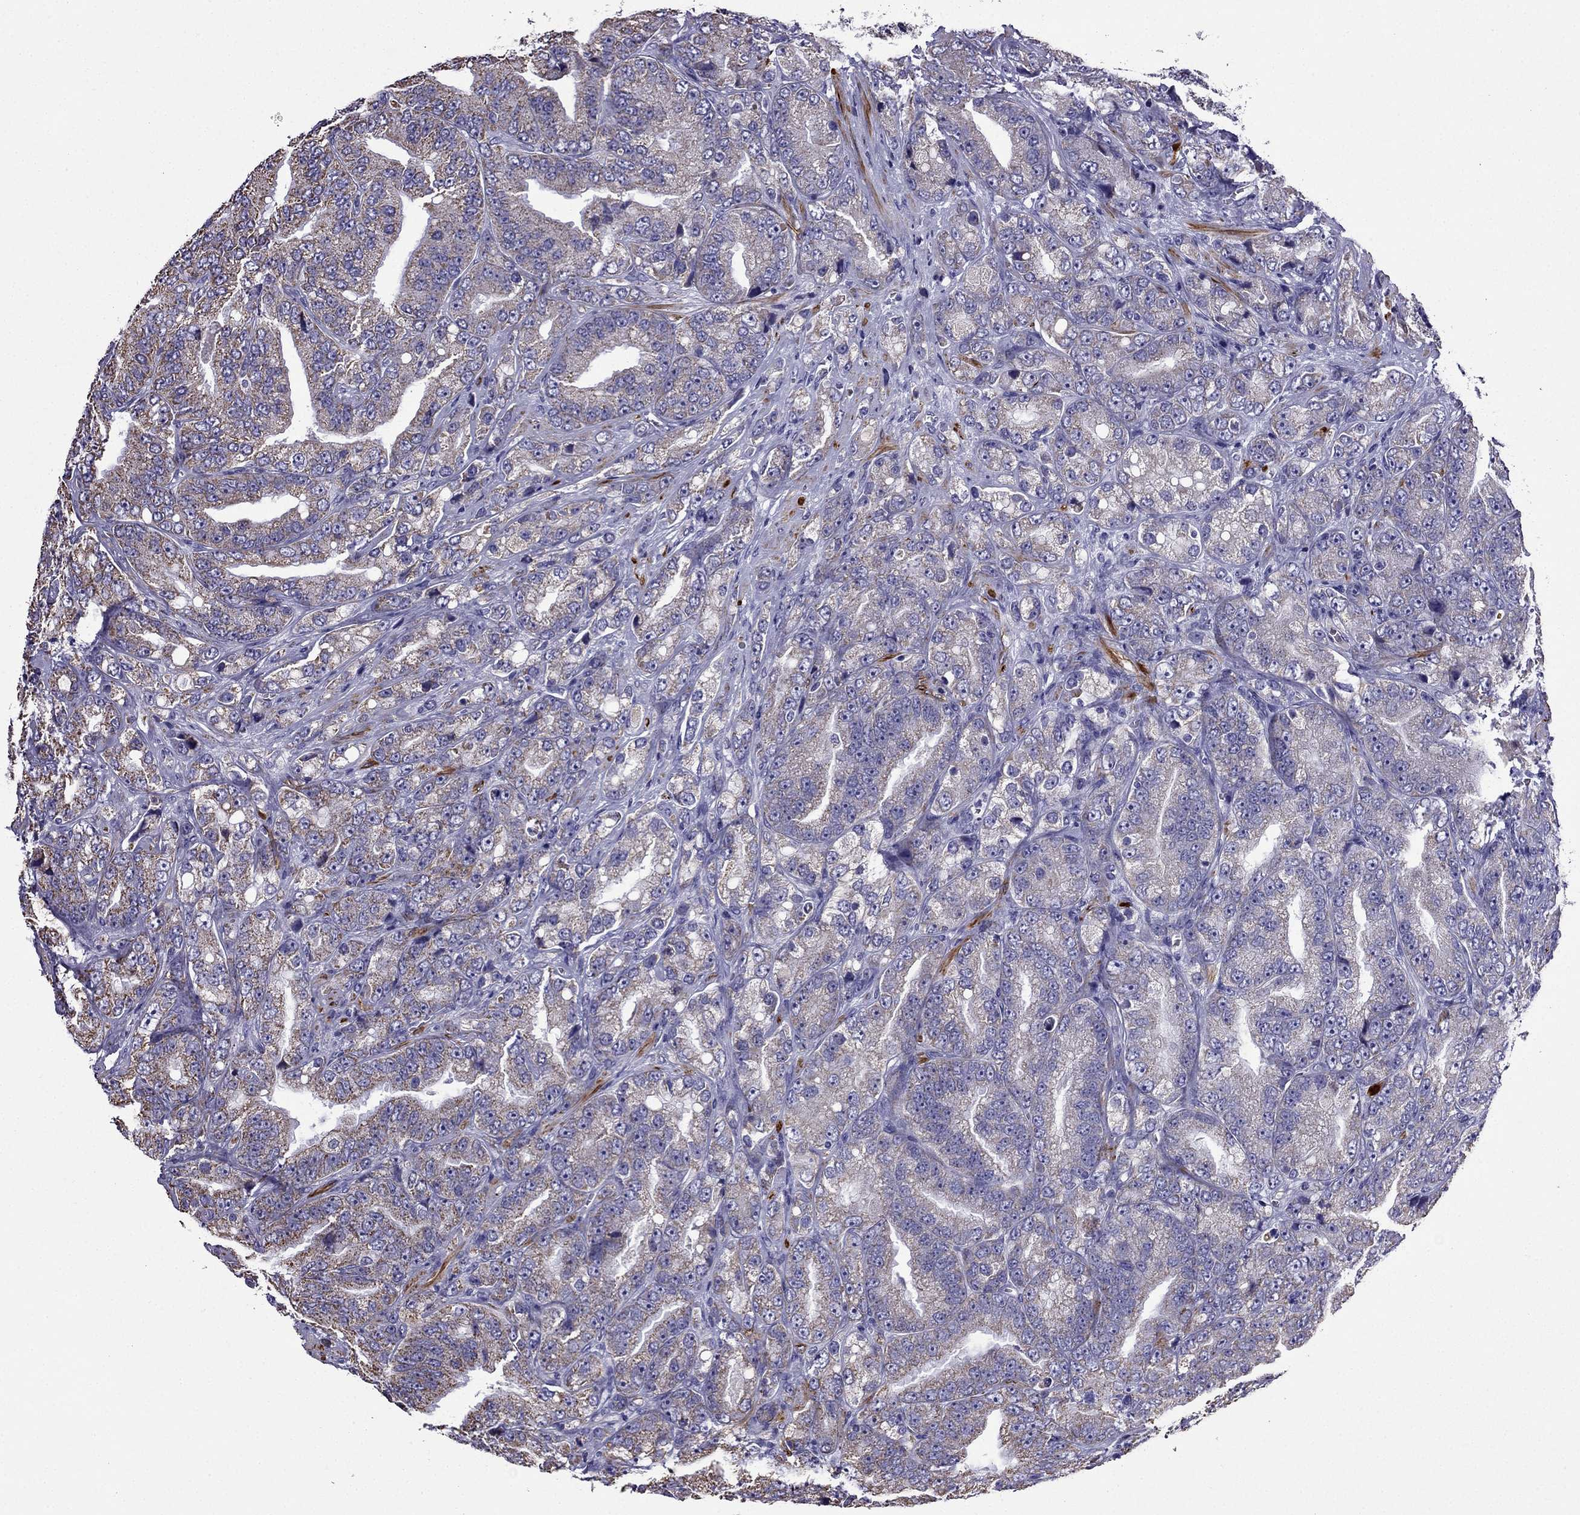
{"staining": {"intensity": "weak", "quantity": "25%-75%", "location": "cytoplasmic/membranous"}, "tissue": "prostate cancer", "cell_type": "Tumor cells", "image_type": "cancer", "snomed": [{"axis": "morphology", "description": "Adenocarcinoma, NOS"}, {"axis": "topography", "description": "Prostate"}], "caption": "High-power microscopy captured an immunohistochemistry photomicrograph of prostate adenocarcinoma, revealing weak cytoplasmic/membranous positivity in approximately 25%-75% of tumor cells.", "gene": "DSC1", "patient": {"sex": "male", "age": 63}}